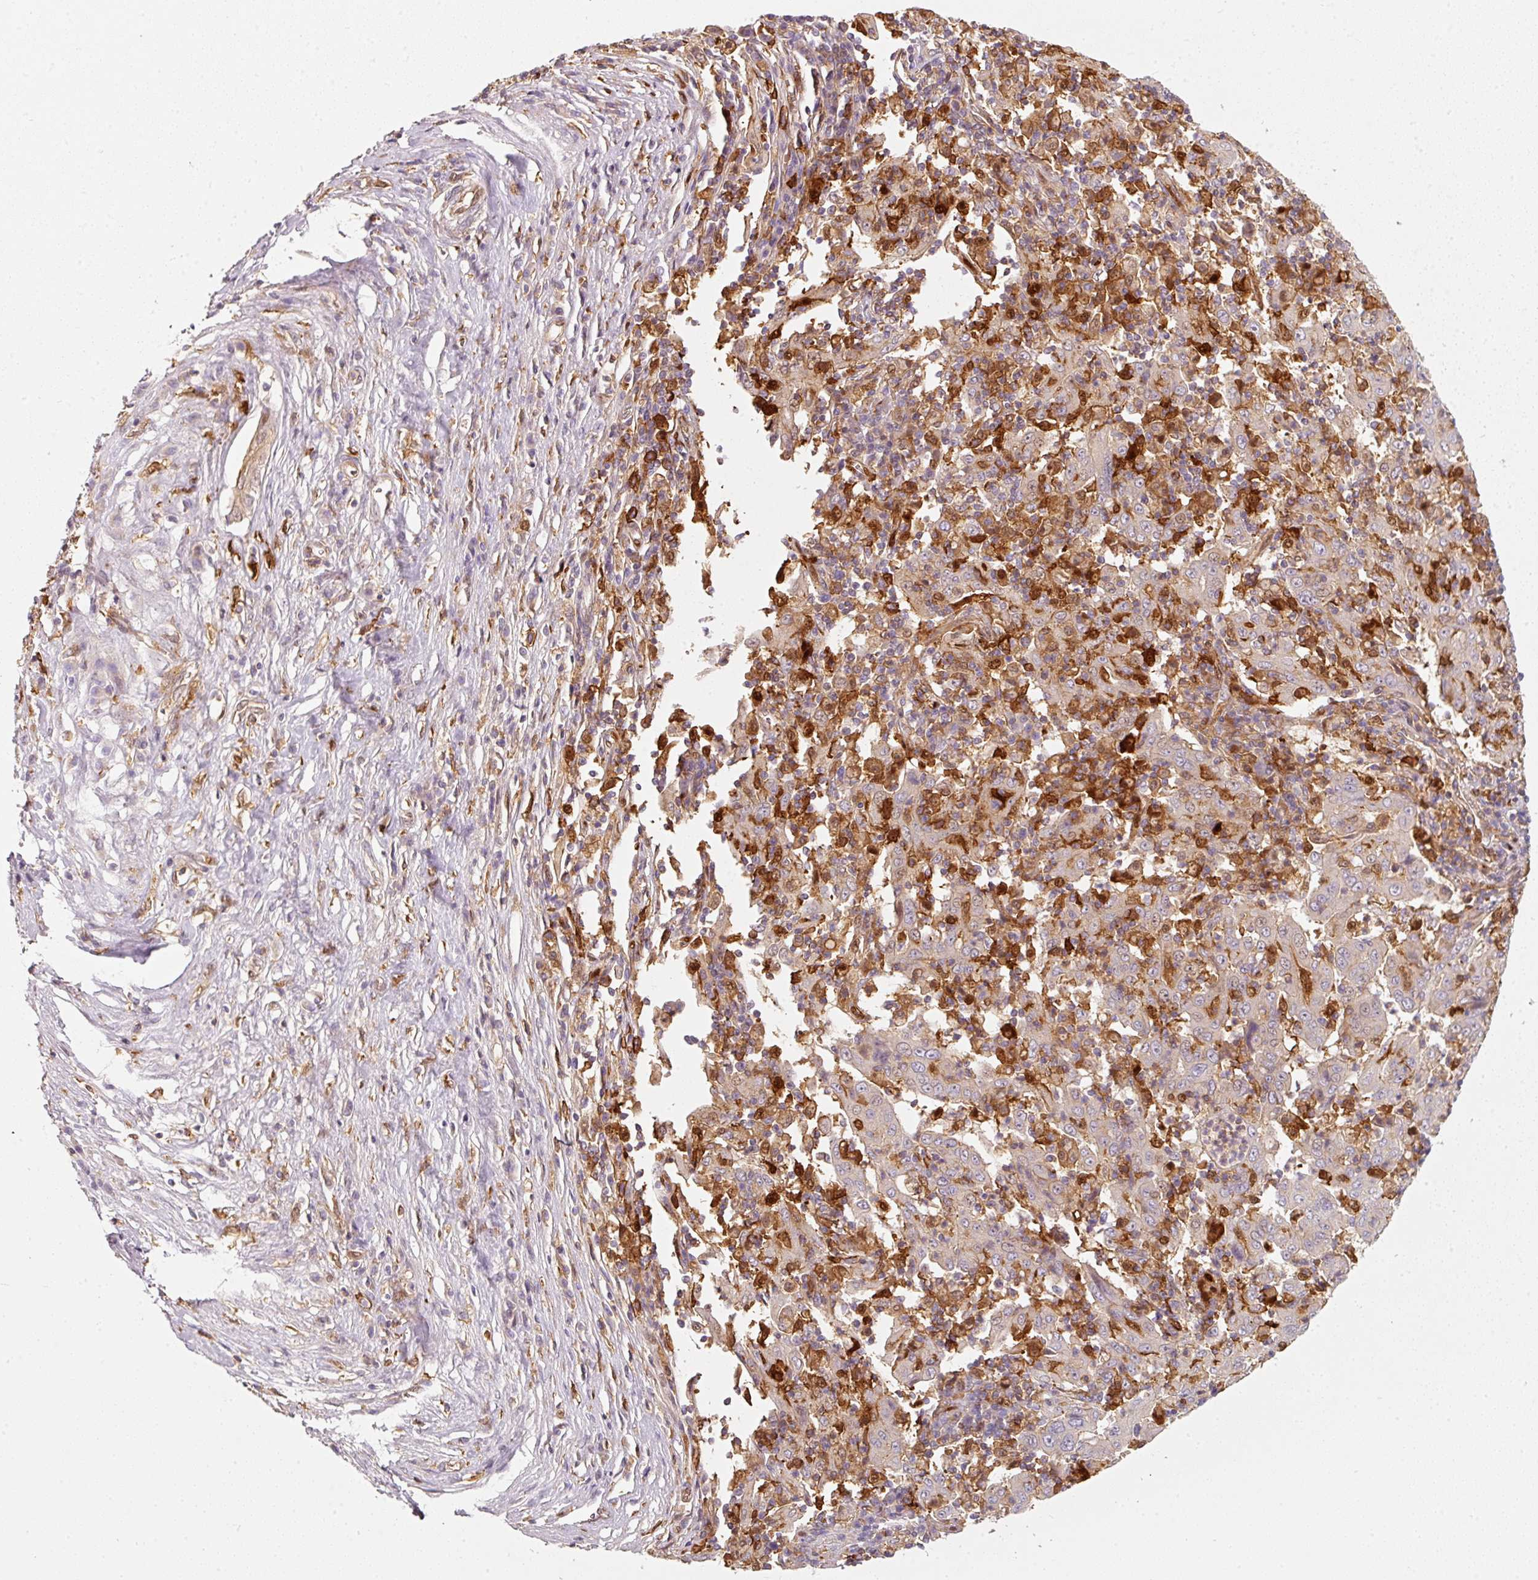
{"staining": {"intensity": "weak", "quantity": "<25%", "location": "cytoplasmic/membranous"}, "tissue": "pancreatic cancer", "cell_type": "Tumor cells", "image_type": "cancer", "snomed": [{"axis": "morphology", "description": "Adenocarcinoma, NOS"}, {"axis": "topography", "description": "Pancreas"}], "caption": "This is an immunohistochemistry image of pancreatic cancer (adenocarcinoma). There is no expression in tumor cells.", "gene": "IQGAP2", "patient": {"sex": "male", "age": 63}}